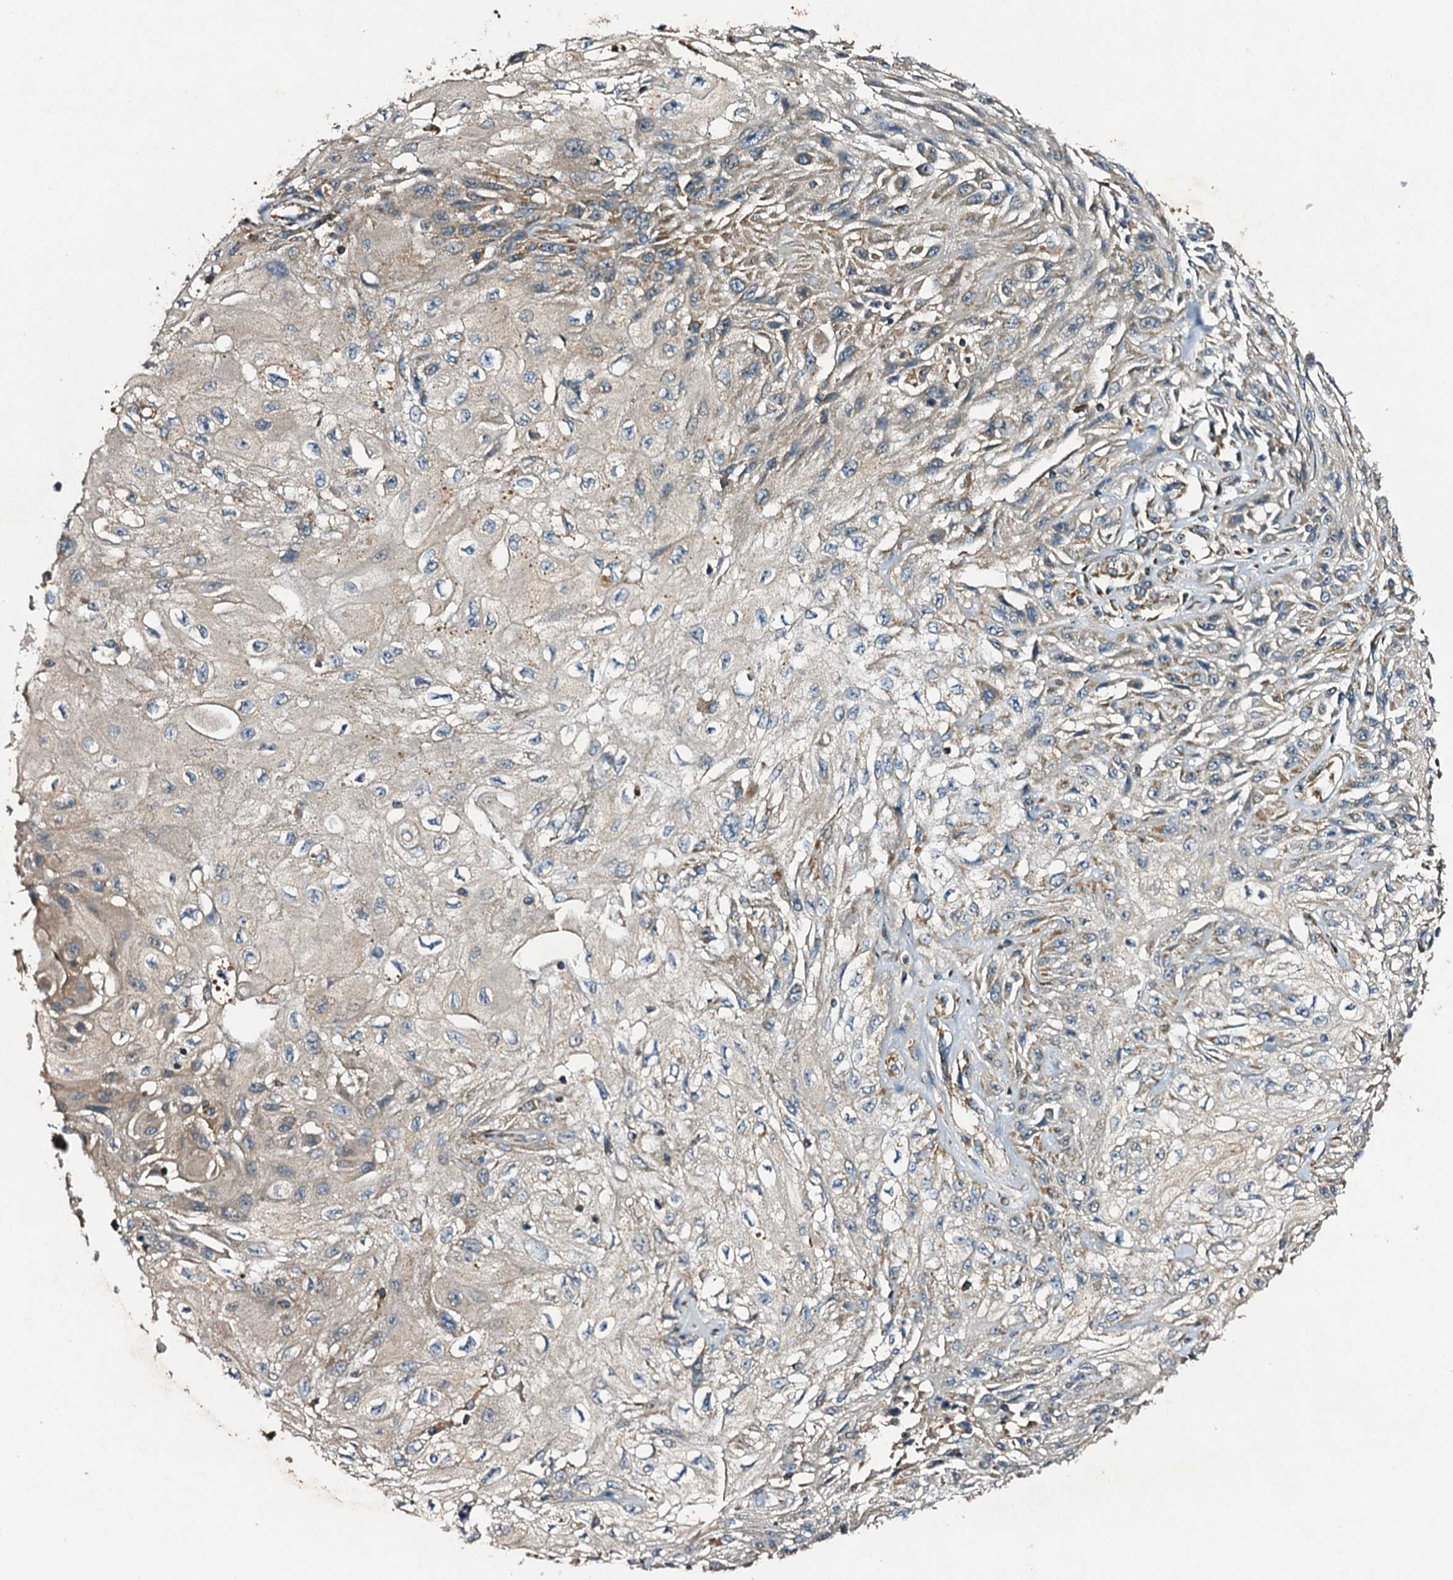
{"staining": {"intensity": "weak", "quantity": "25%-75%", "location": "cytoplasmic/membranous"}, "tissue": "skin cancer", "cell_type": "Tumor cells", "image_type": "cancer", "snomed": [{"axis": "morphology", "description": "Squamous cell carcinoma, NOS"}, {"axis": "morphology", "description": "Squamous cell carcinoma, metastatic, NOS"}, {"axis": "topography", "description": "Skin"}, {"axis": "topography", "description": "Lymph node"}], "caption": "Metastatic squamous cell carcinoma (skin) tissue exhibits weak cytoplasmic/membranous expression in about 25%-75% of tumor cells", "gene": "NDUFA13", "patient": {"sex": "male", "age": 75}}